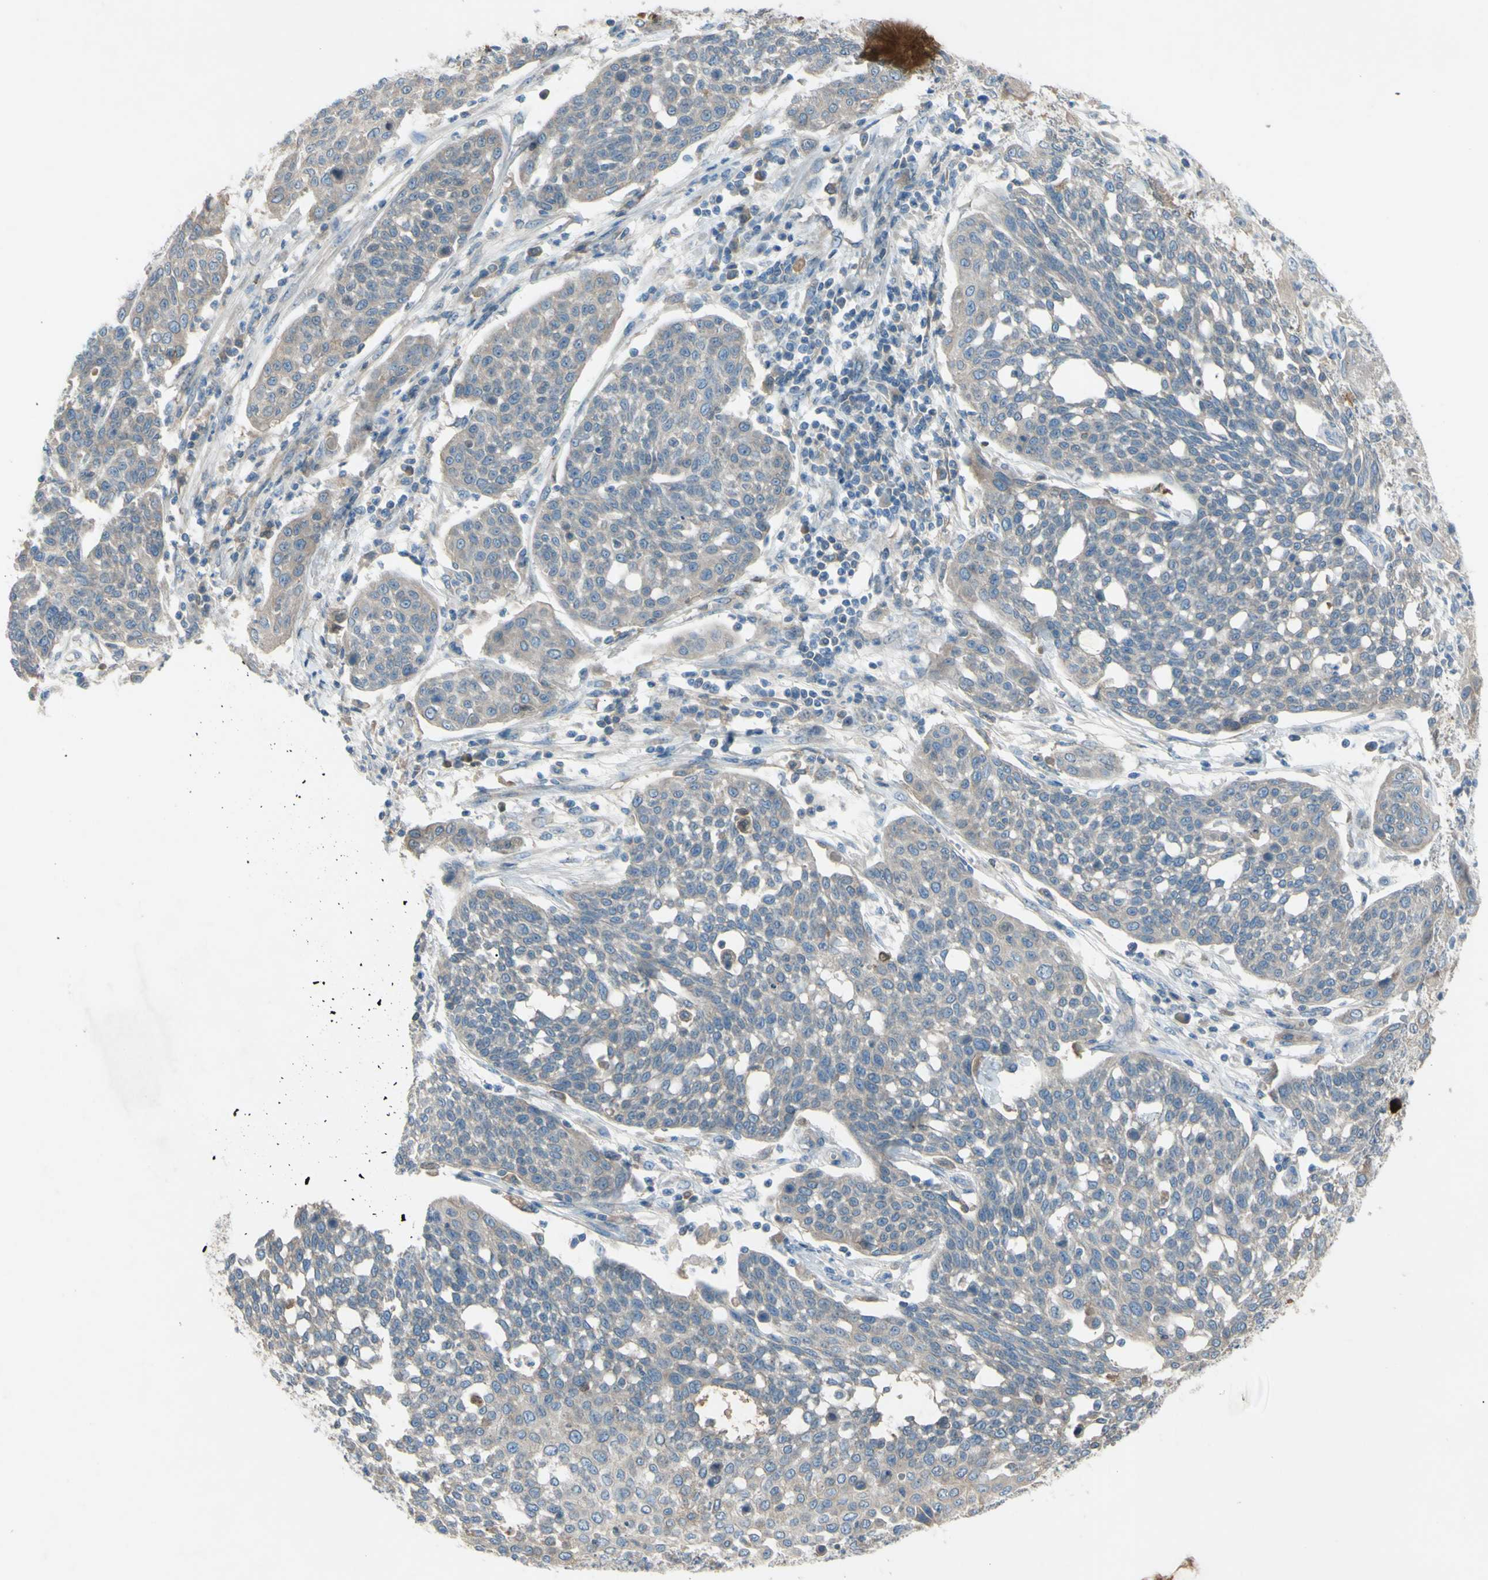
{"staining": {"intensity": "weak", "quantity": "<25%", "location": "cytoplasmic/membranous"}, "tissue": "cervical cancer", "cell_type": "Tumor cells", "image_type": "cancer", "snomed": [{"axis": "morphology", "description": "Squamous cell carcinoma, NOS"}, {"axis": "topography", "description": "Cervix"}], "caption": "This is a histopathology image of IHC staining of cervical cancer (squamous cell carcinoma), which shows no staining in tumor cells. The staining is performed using DAB brown chromogen with nuclei counter-stained in using hematoxylin.", "gene": "ATRN", "patient": {"sex": "female", "age": 34}}